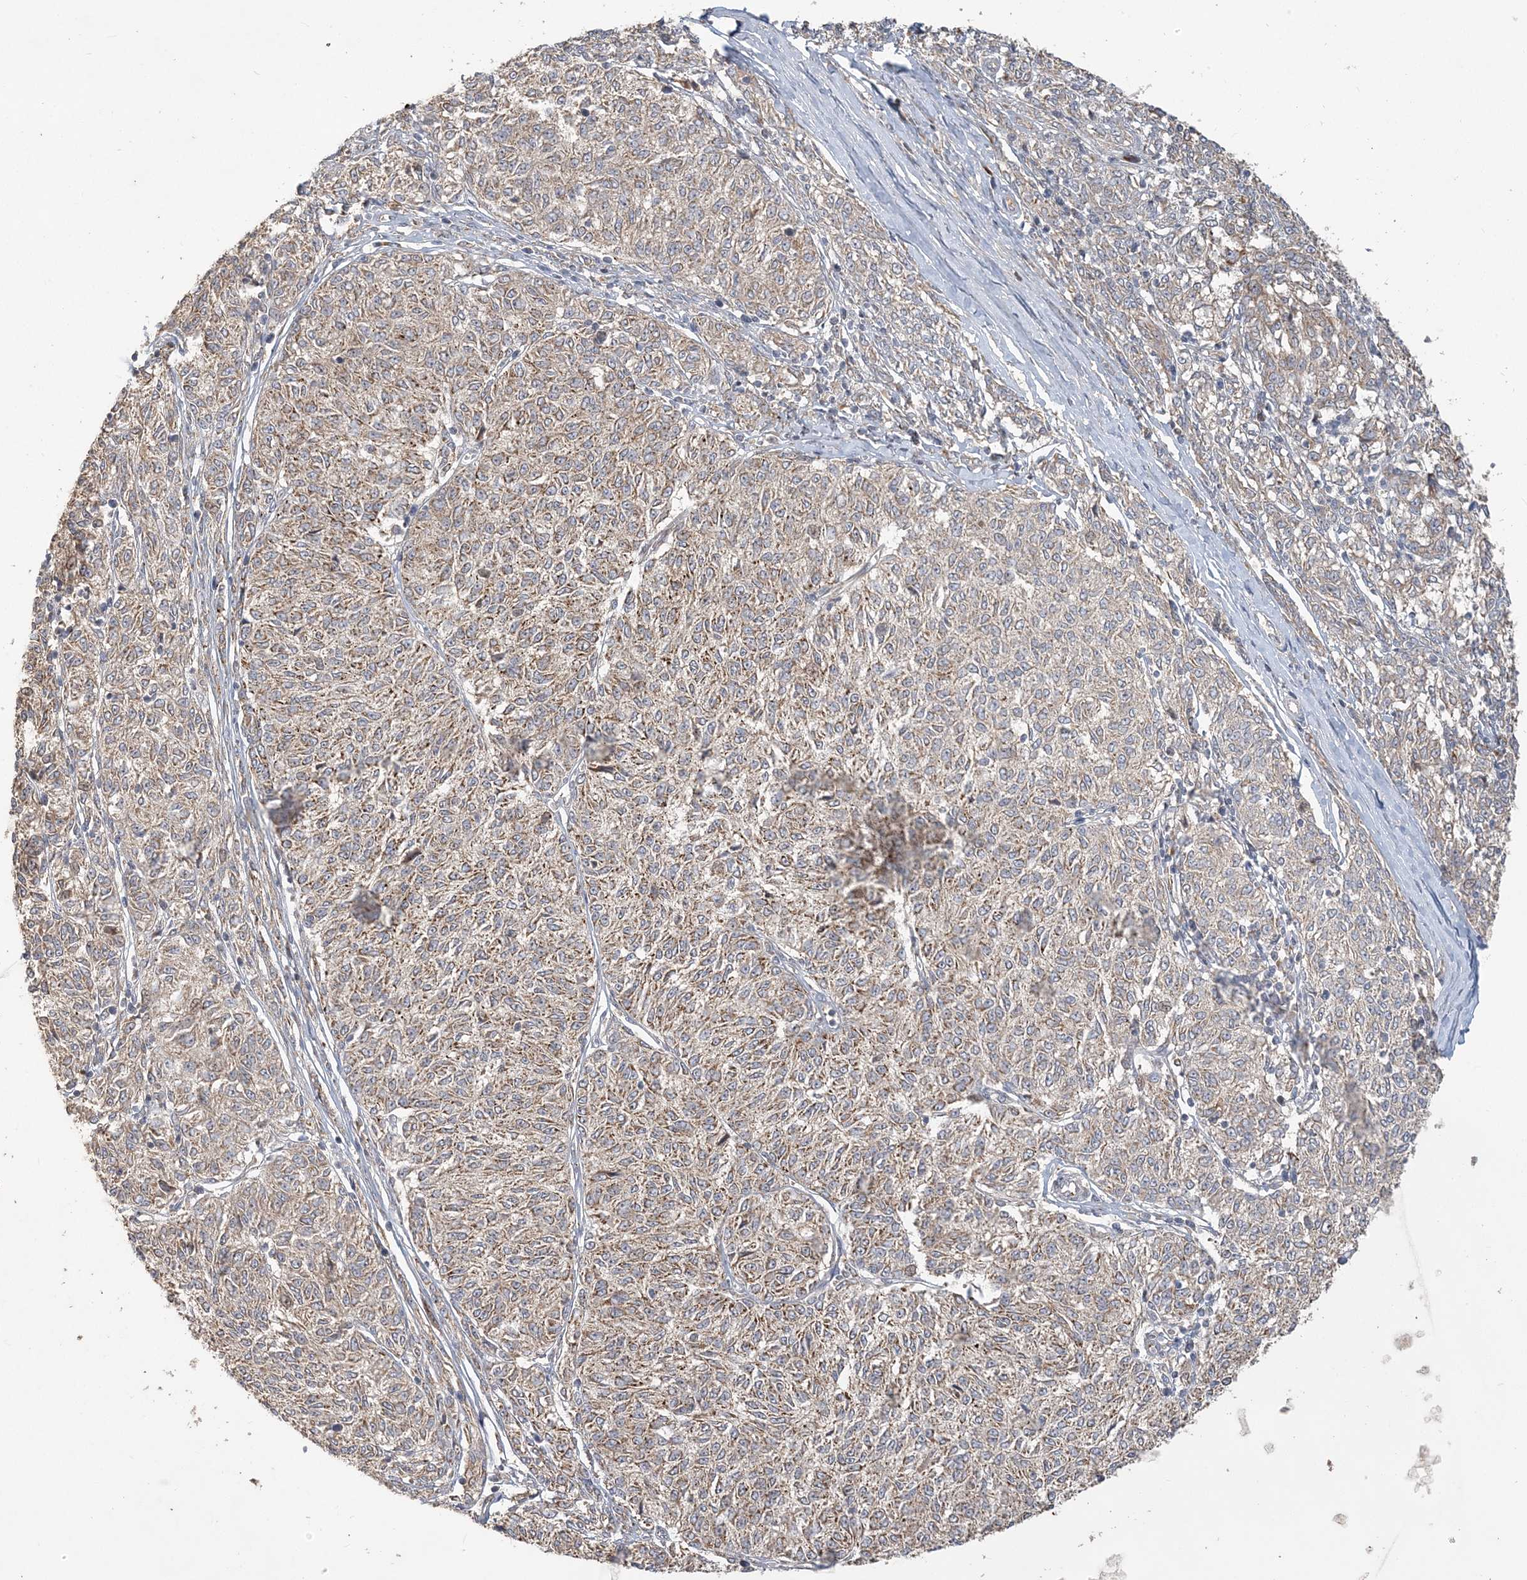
{"staining": {"intensity": "weak", "quantity": ">75%", "location": "cytoplasmic/membranous"}, "tissue": "melanoma", "cell_type": "Tumor cells", "image_type": "cancer", "snomed": [{"axis": "morphology", "description": "Malignant melanoma, NOS"}, {"axis": "topography", "description": "Skin"}], "caption": "This is a photomicrograph of IHC staining of melanoma, which shows weak expression in the cytoplasmic/membranous of tumor cells.", "gene": "TRAIP", "patient": {"sex": "female", "age": 72}}